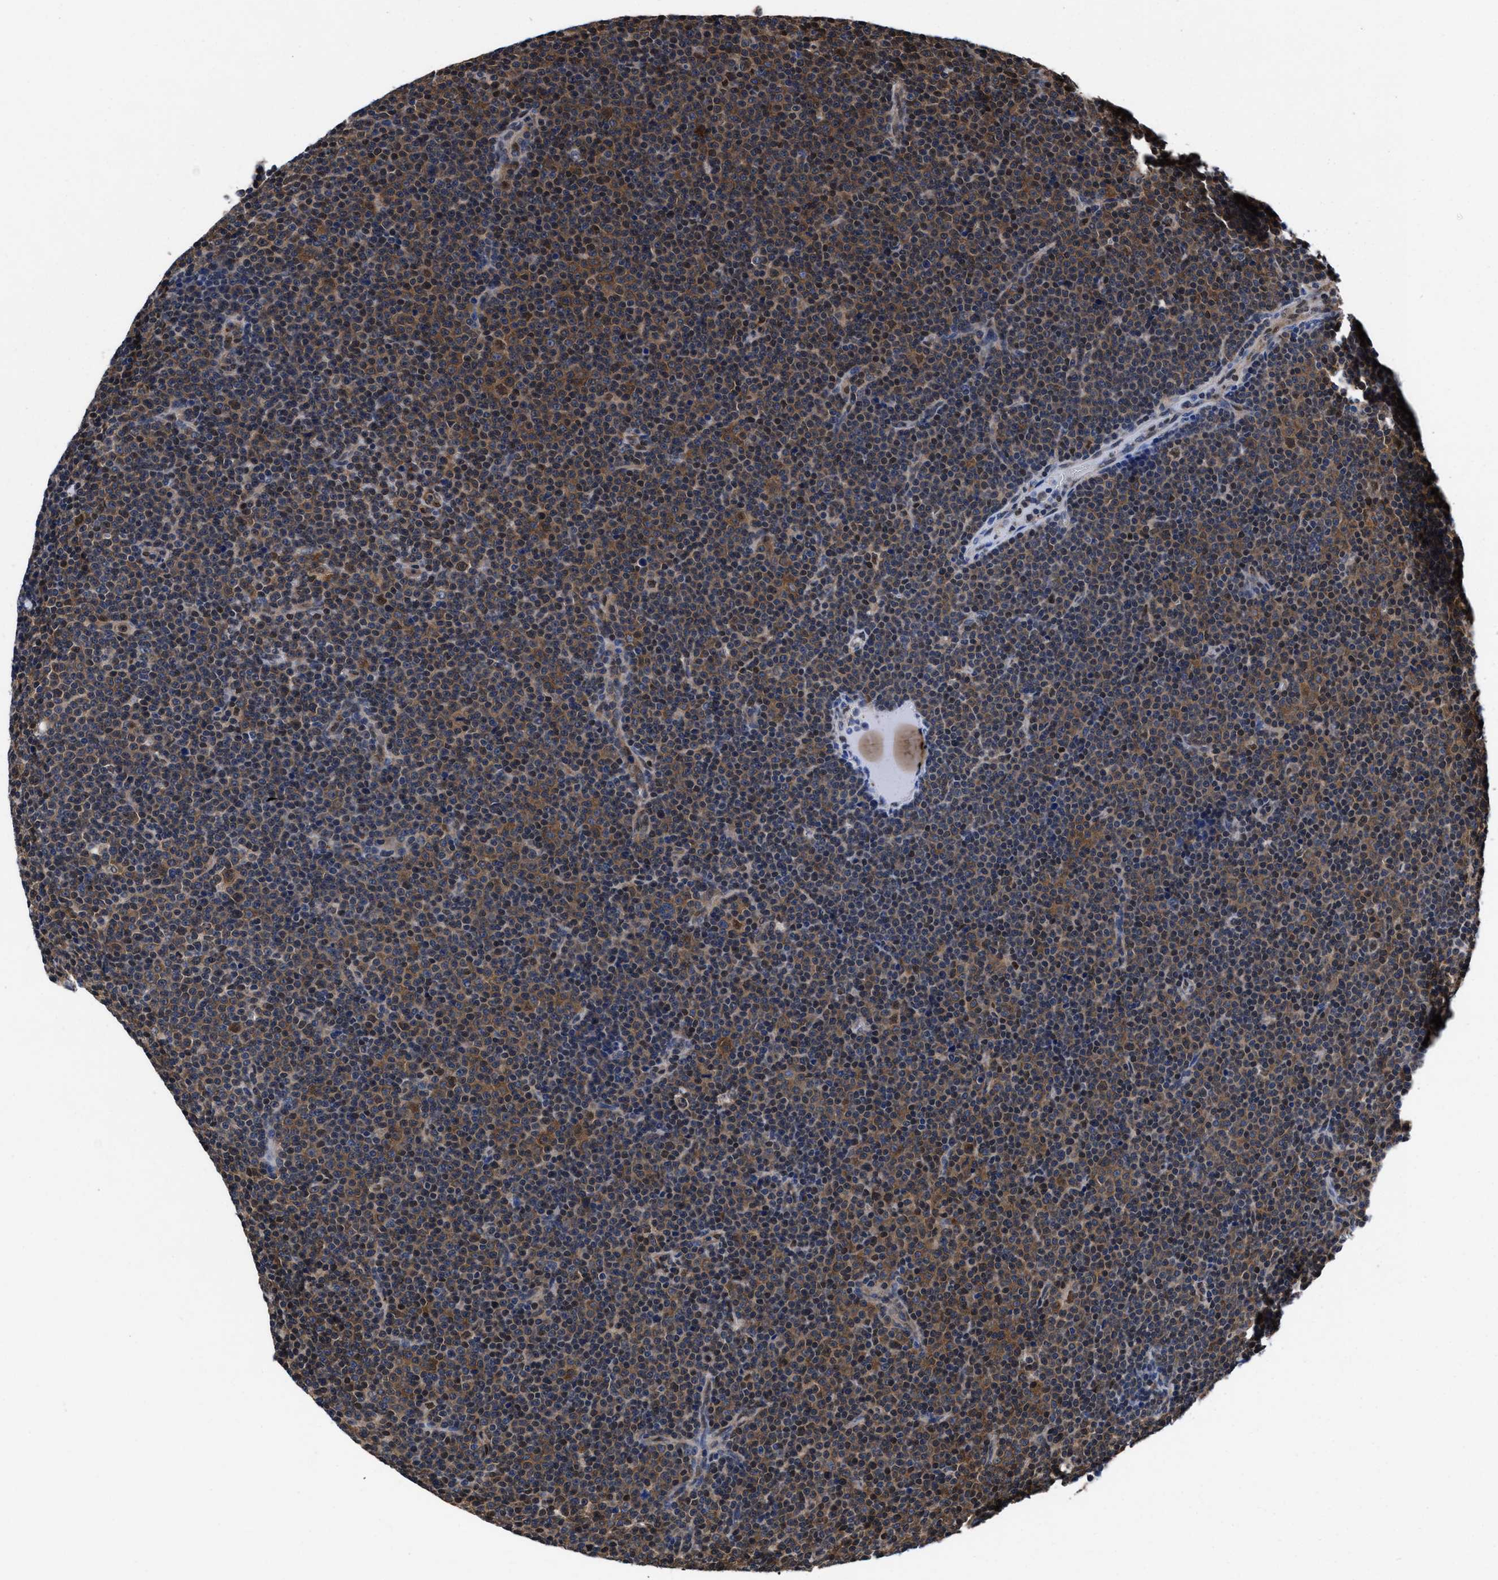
{"staining": {"intensity": "moderate", "quantity": ">75%", "location": "cytoplasmic/membranous"}, "tissue": "lymphoma", "cell_type": "Tumor cells", "image_type": "cancer", "snomed": [{"axis": "morphology", "description": "Malignant lymphoma, non-Hodgkin's type, Low grade"}, {"axis": "topography", "description": "Lymph node"}], "caption": "A brown stain highlights moderate cytoplasmic/membranous positivity of a protein in human lymphoma tumor cells.", "gene": "ACLY", "patient": {"sex": "female", "age": 67}}